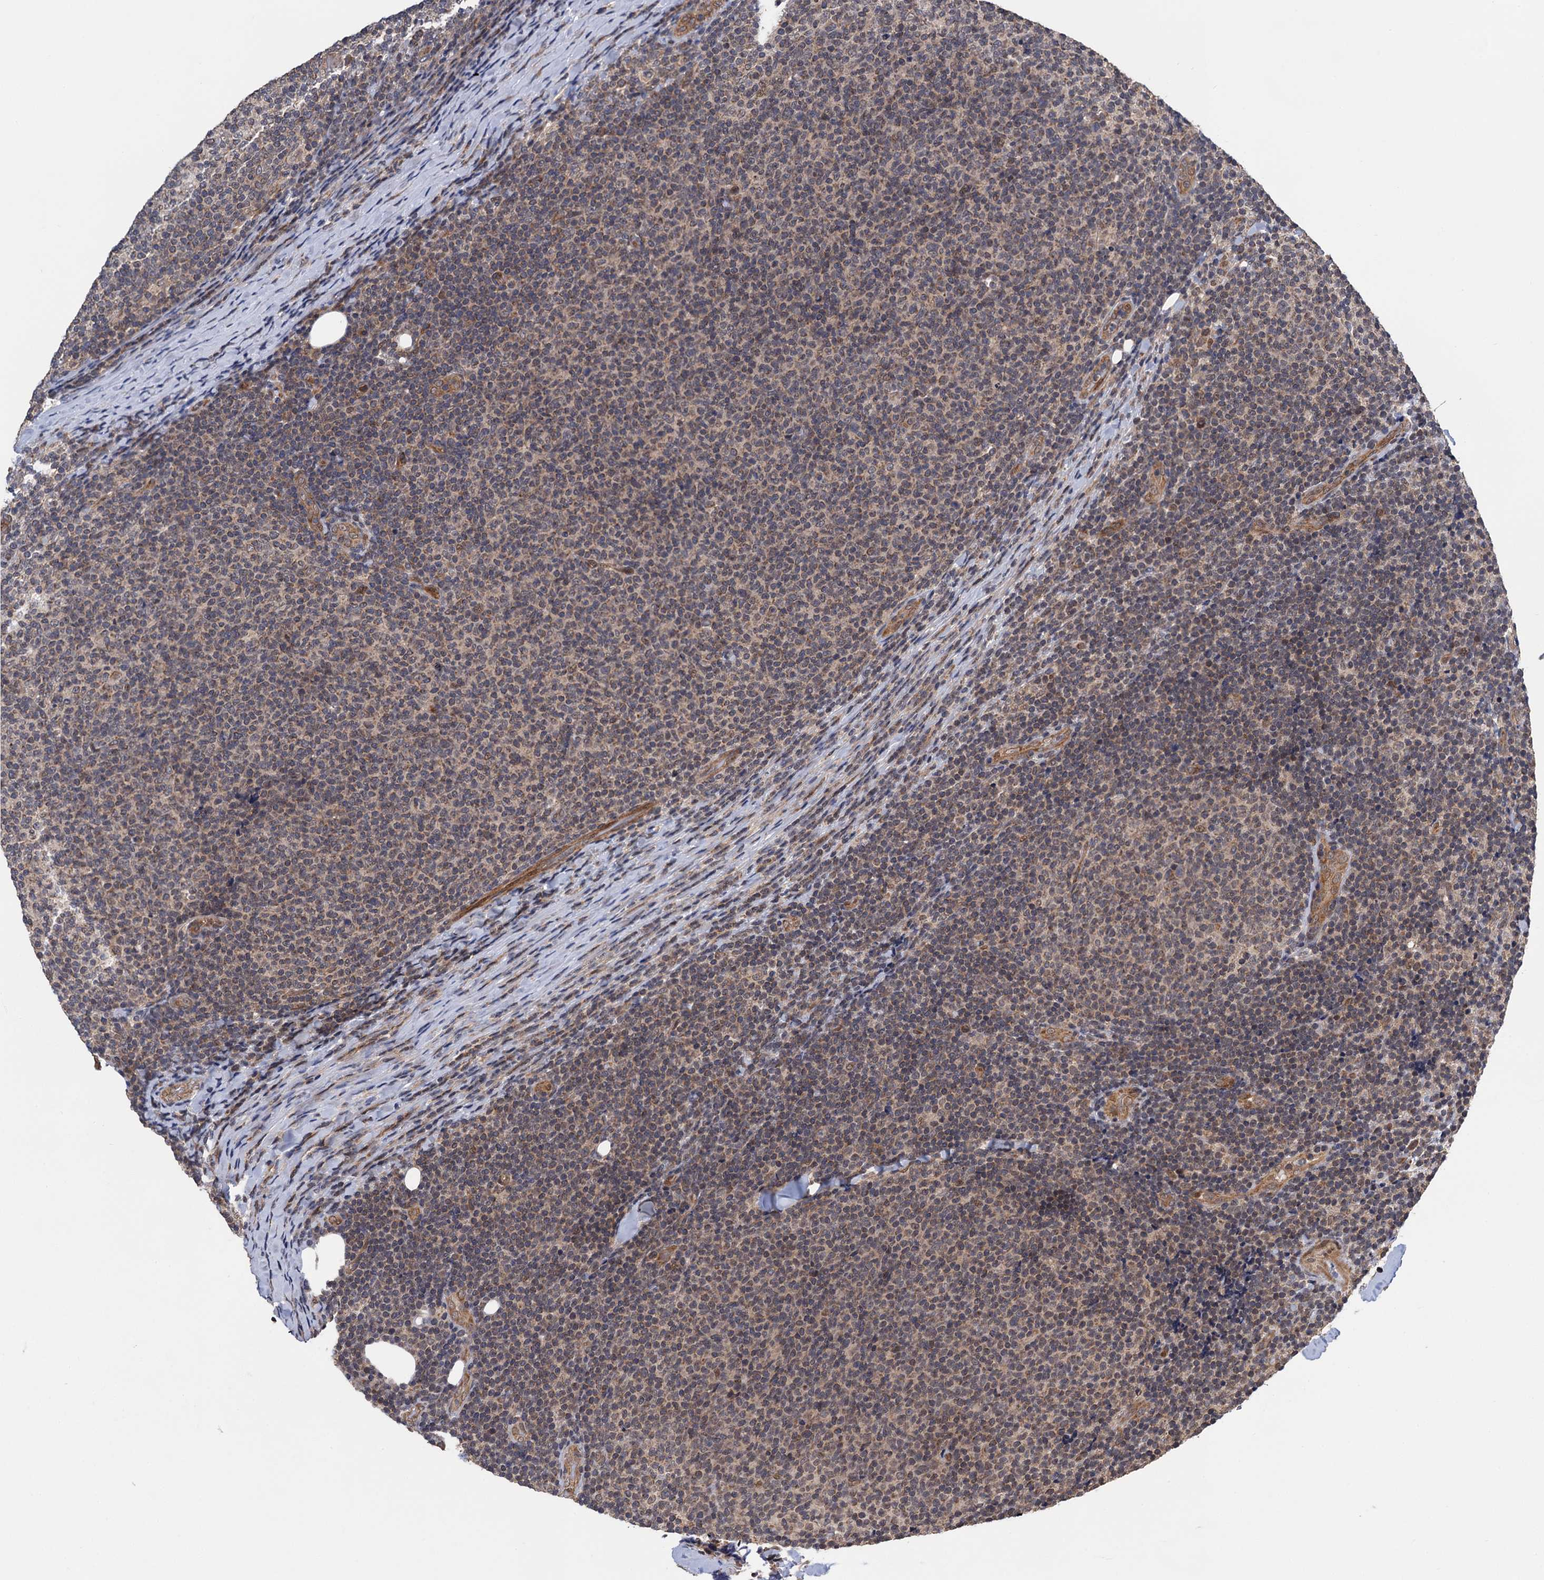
{"staining": {"intensity": "weak", "quantity": ">75%", "location": "cytoplasmic/membranous"}, "tissue": "lymphoma", "cell_type": "Tumor cells", "image_type": "cancer", "snomed": [{"axis": "morphology", "description": "Malignant lymphoma, non-Hodgkin's type, Low grade"}, {"axis": "topography", "description": "Lymph node"}], "caption": "The immunohistochemical stain labels weak cytoplasmic/membranous staining in tumor cells of malignant lymphoma, non-Hodgkin's type (low-grade) tissue. The staining was performed using DAB, with brown indicating positive protein expression. Nuclei are stained blue with hematoxylin.", "gene": "NAA16", "patient": {"sex": "male", "age": 66}}